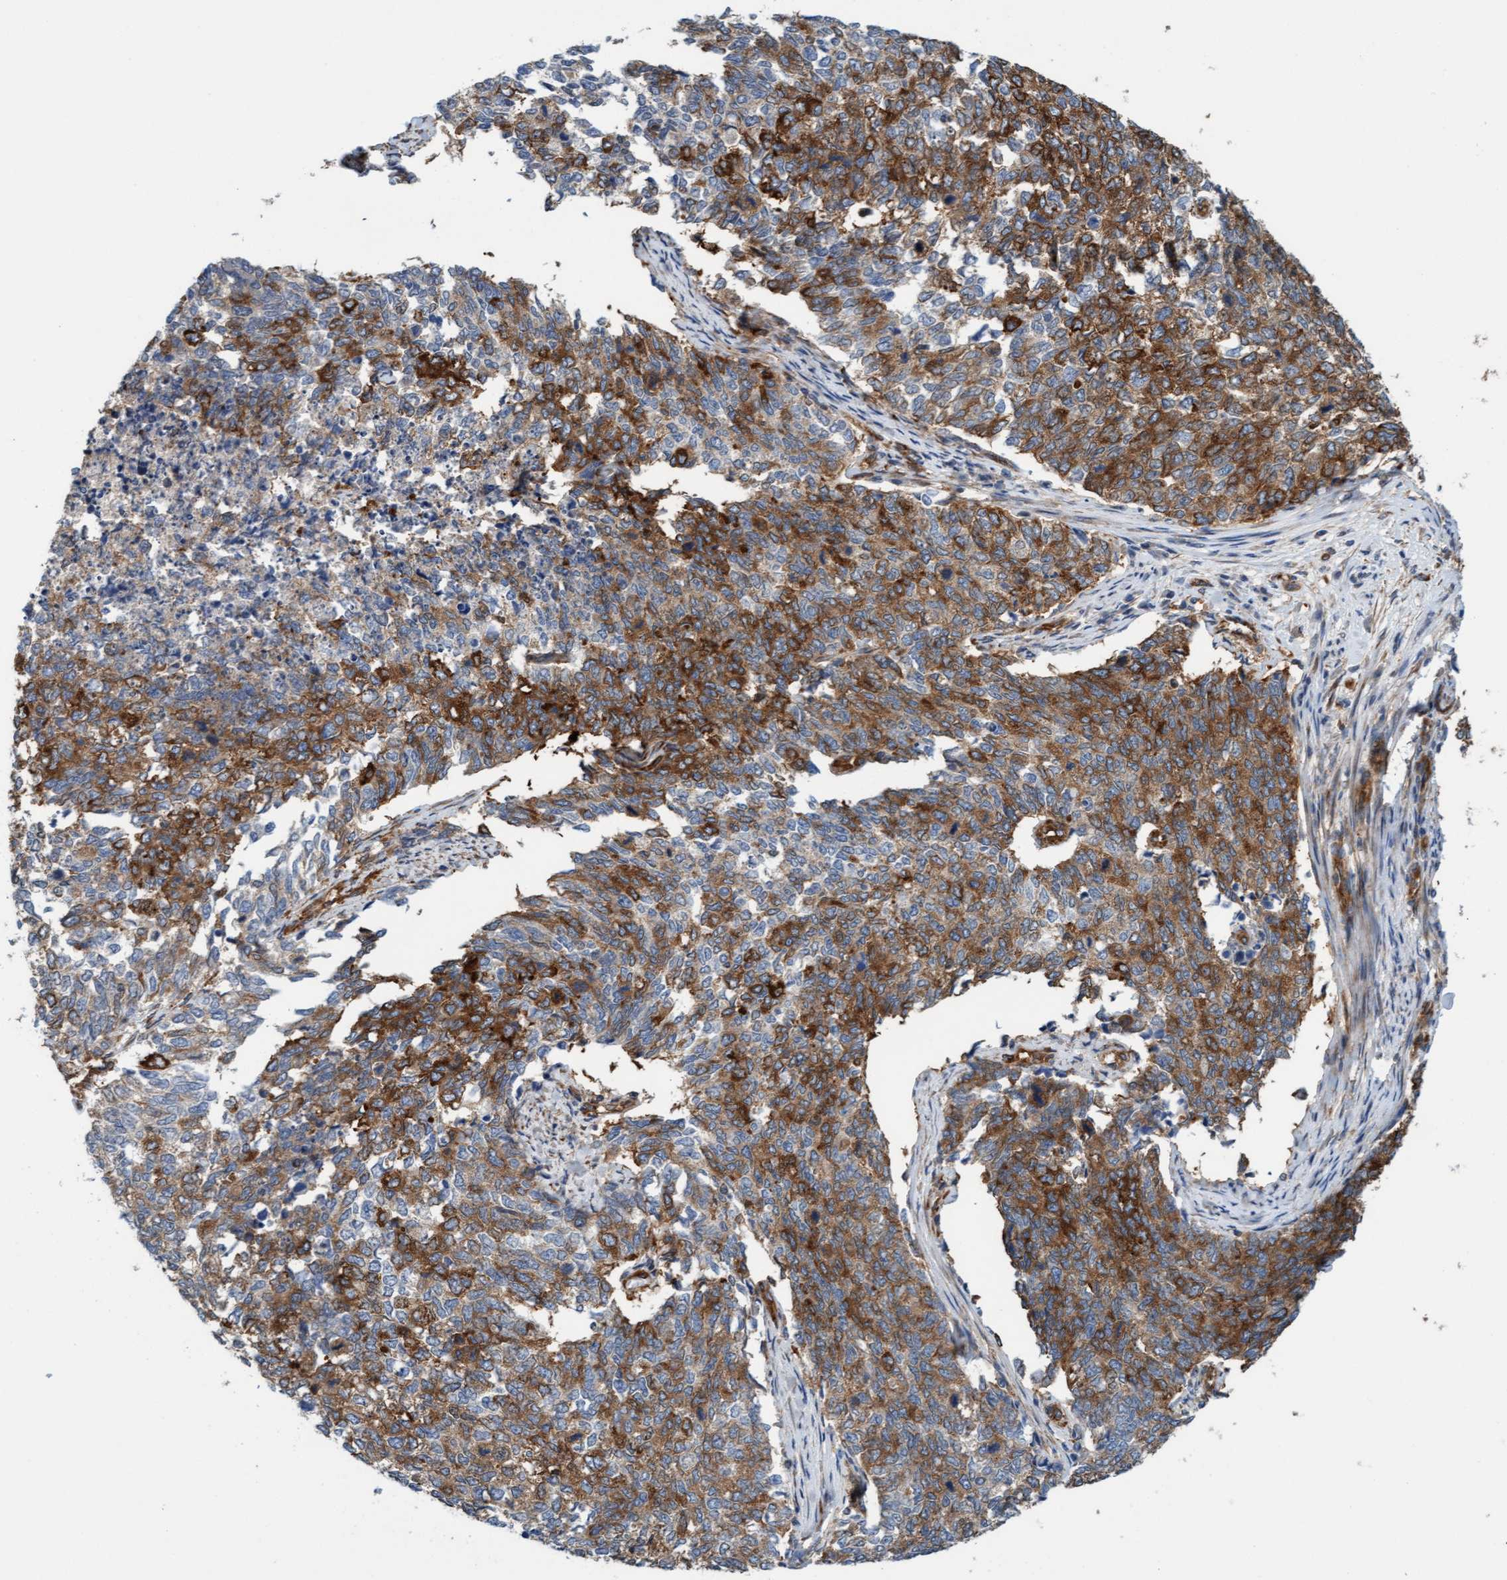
{"staining": {"intensity": "strong", "quantity": "25%-75%", "location": "cytoplasmic/membranous"}, "tissue": "cervical cancer", "cell_type": "Tumor cells", "image_type": "cancer", "snomed": [{"axis": "morphology", "description": "Squamous cell carcinoma, NOS"}, {"axis": "topography", "description": "Cervix"}], "caption": "High-magnification brightfield microscopy of squamous cell carcinoma (cervical) stained with DAB (brown) and counterstained with hematoxylin (blue). tumor cells exhibit strong cytoplasmic/membranous staining is seen in approximately25%-75% of cells.", "gene": "FMNL3", "patient": {"sex": "female", "age": 63}}